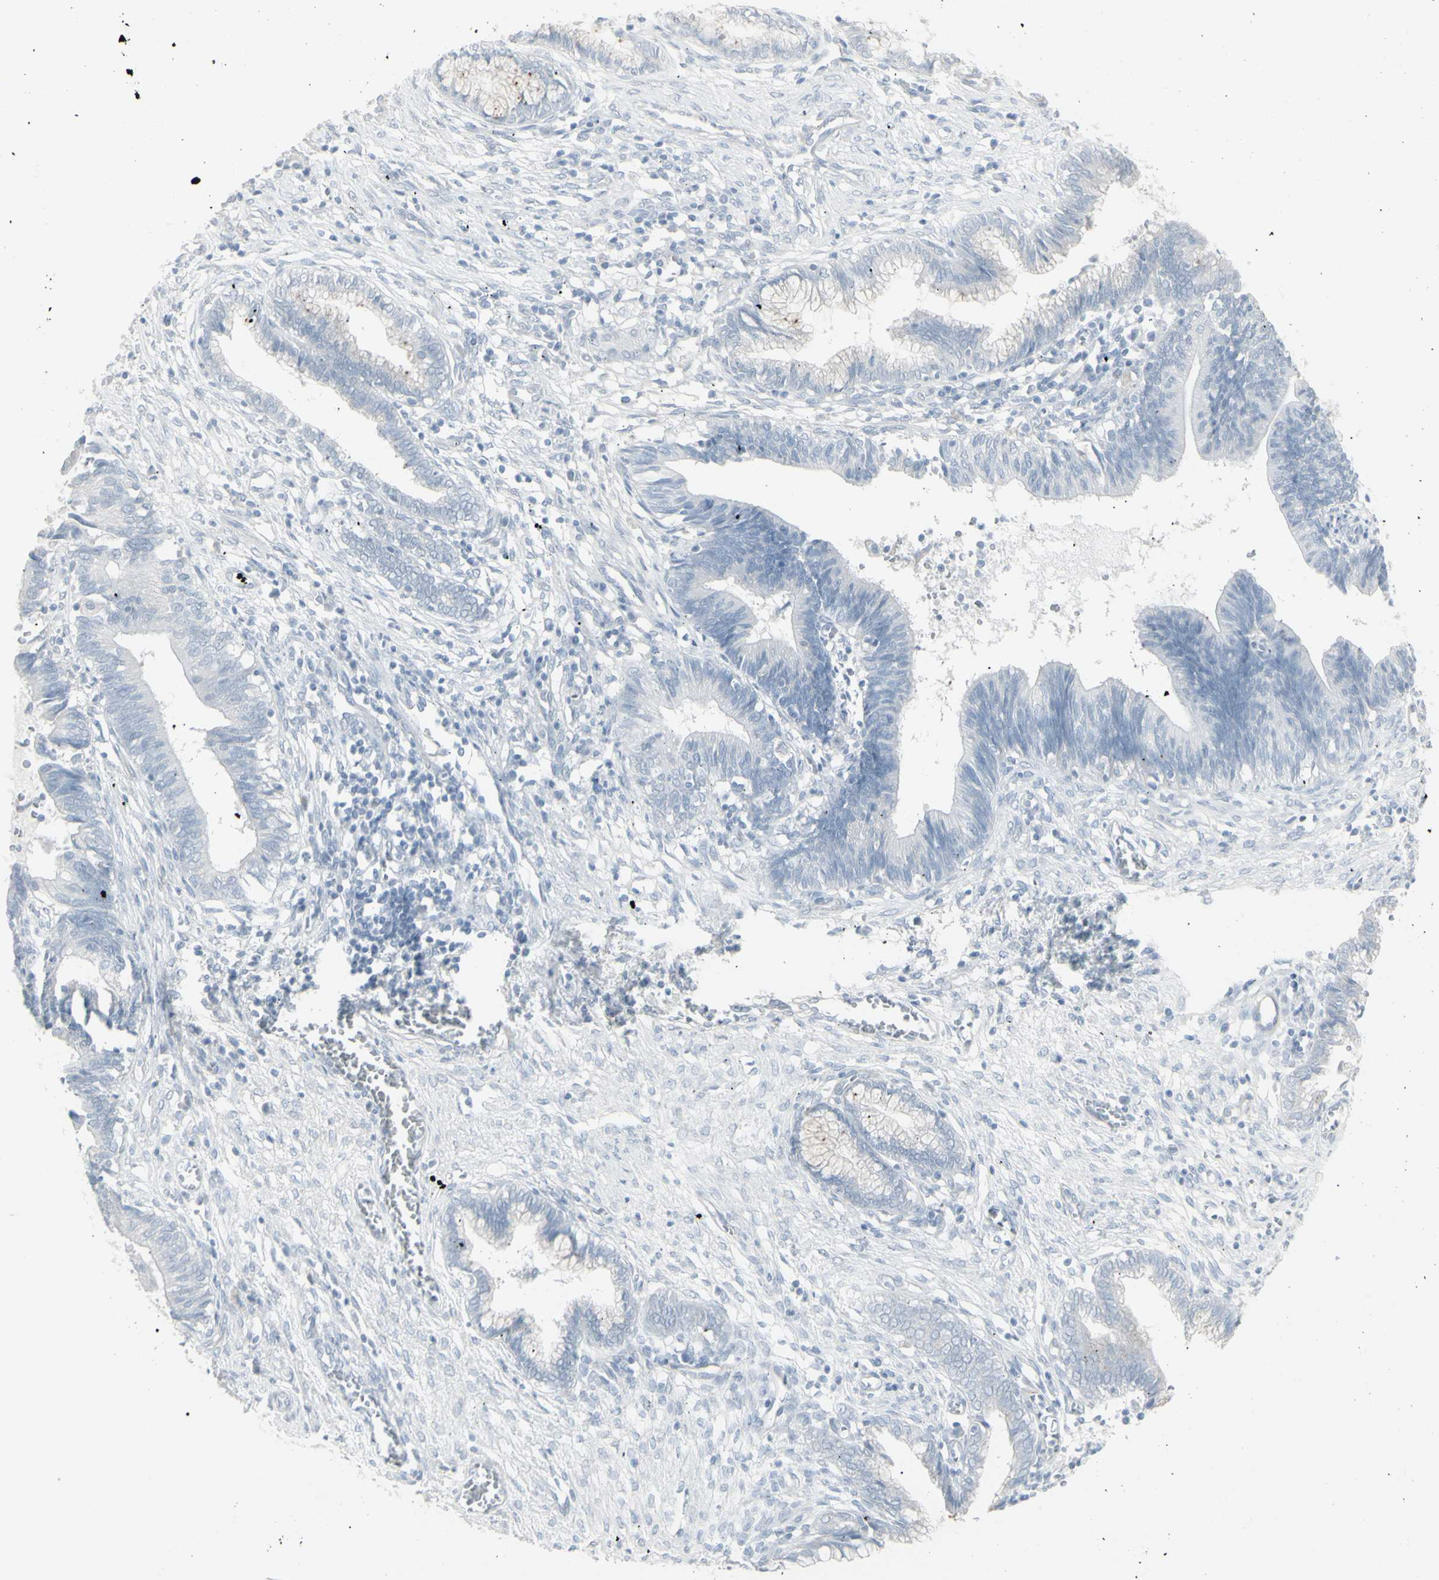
{"staining": {"intensity": "negative", "quantity": "none", "location": "none"}, "tissue": "cervical cancer", "cell_type": "Tumor cells", "image_type": "cancer", "snomed": [{"axis": "morphology", "description": "Adenocarcinoma, NOS"}, {"axis": "topography", "description": "Cervix"}], "caption": "Human cervical adenocarcinoma stained for a protein using immunohistochemistry exhibits no staining in tumor cells.", "gene": "YBX2", "patient": {"sex": "female", "age": 44}}